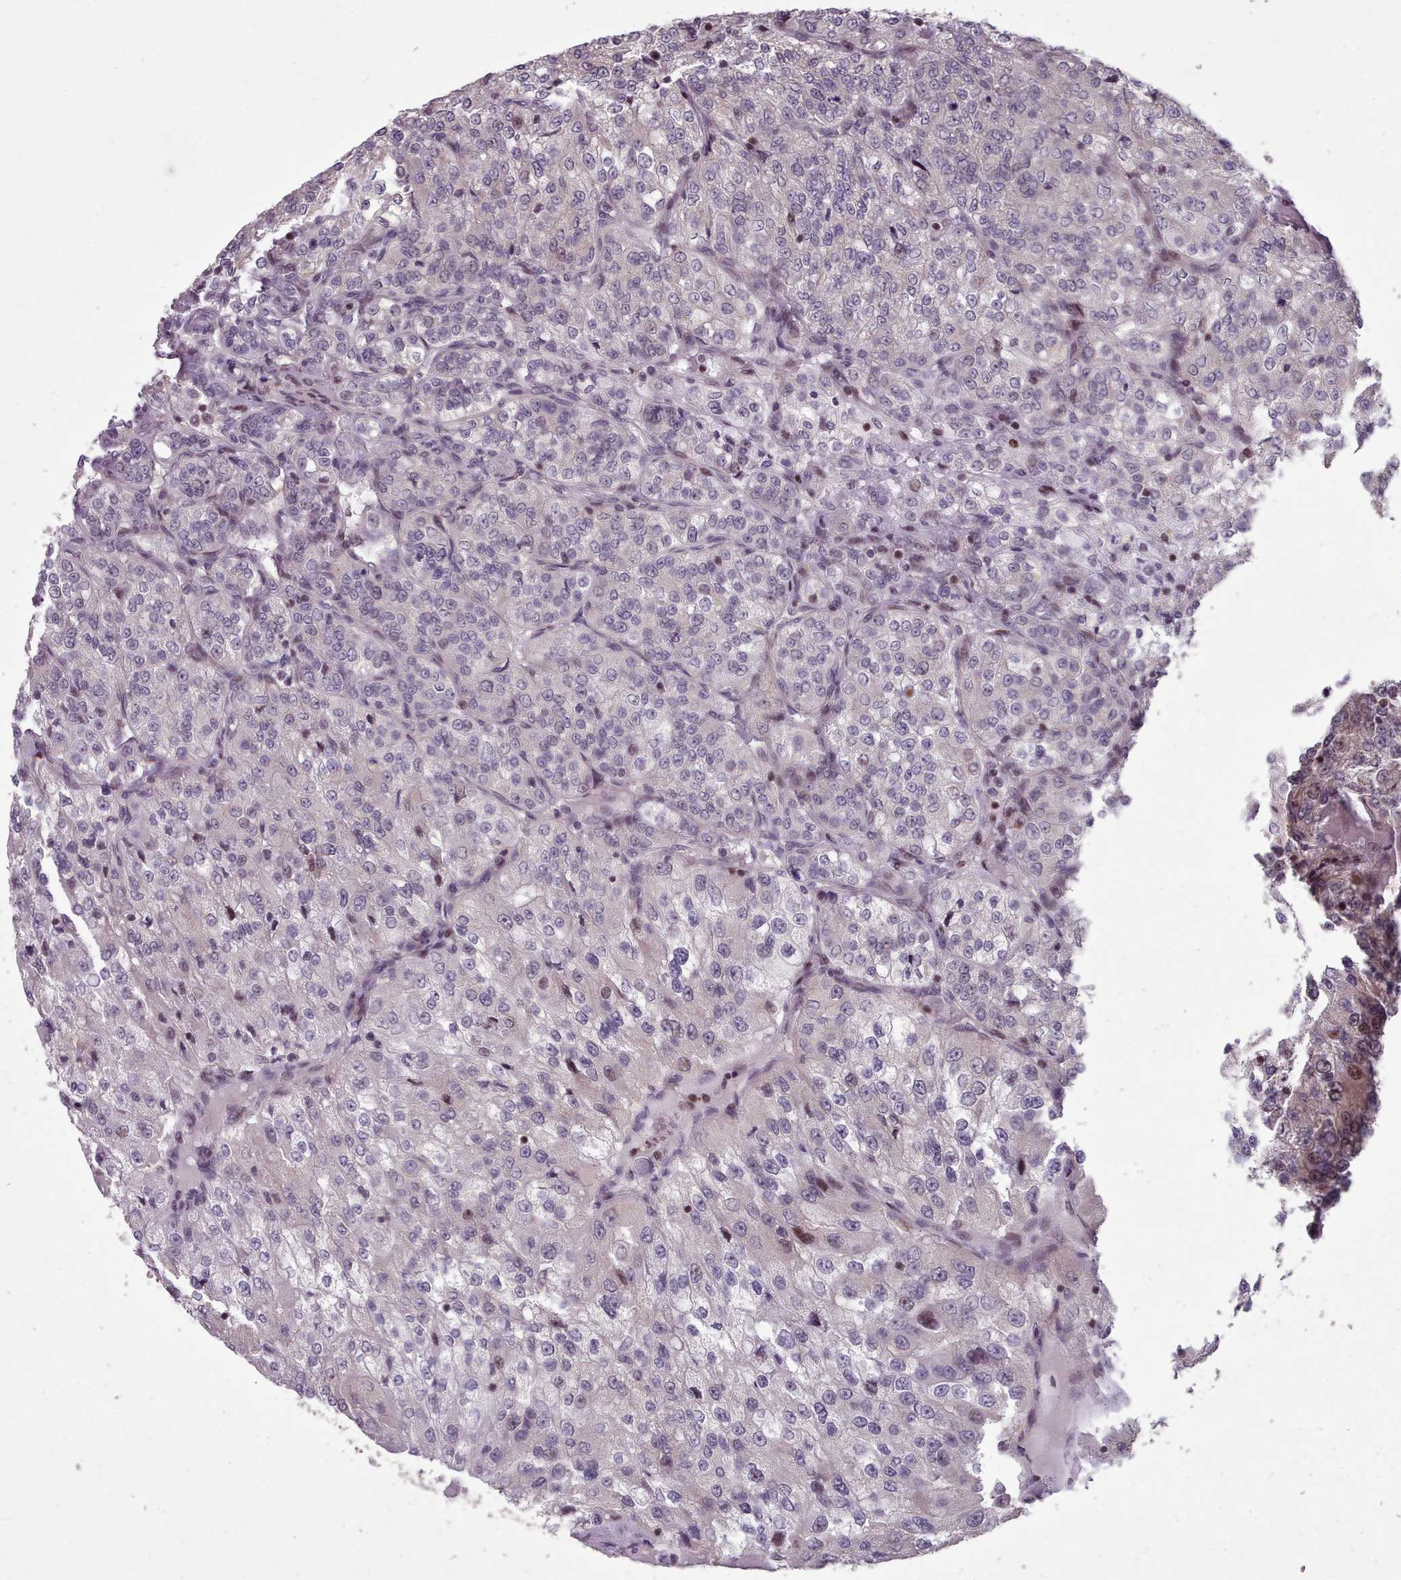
{"staining": {"intensity": "negative", "quantity": "none", "location": "none"}, "tissue": "renal cancer", "cell_type": "Tumor cells", "image_type": "cancer", "snomed": [{"axis": "morphology", "description": "Adenocarcinoma, NOS"}, {"axis": "topography", "description": "Kidney"}], "caption": "An image of adenocarcinoma (renal) stained for a protein exhibits no brown staining in tumor cells.", "gene": "ENSA", "patient": {"sex": "female", "age": 63}}